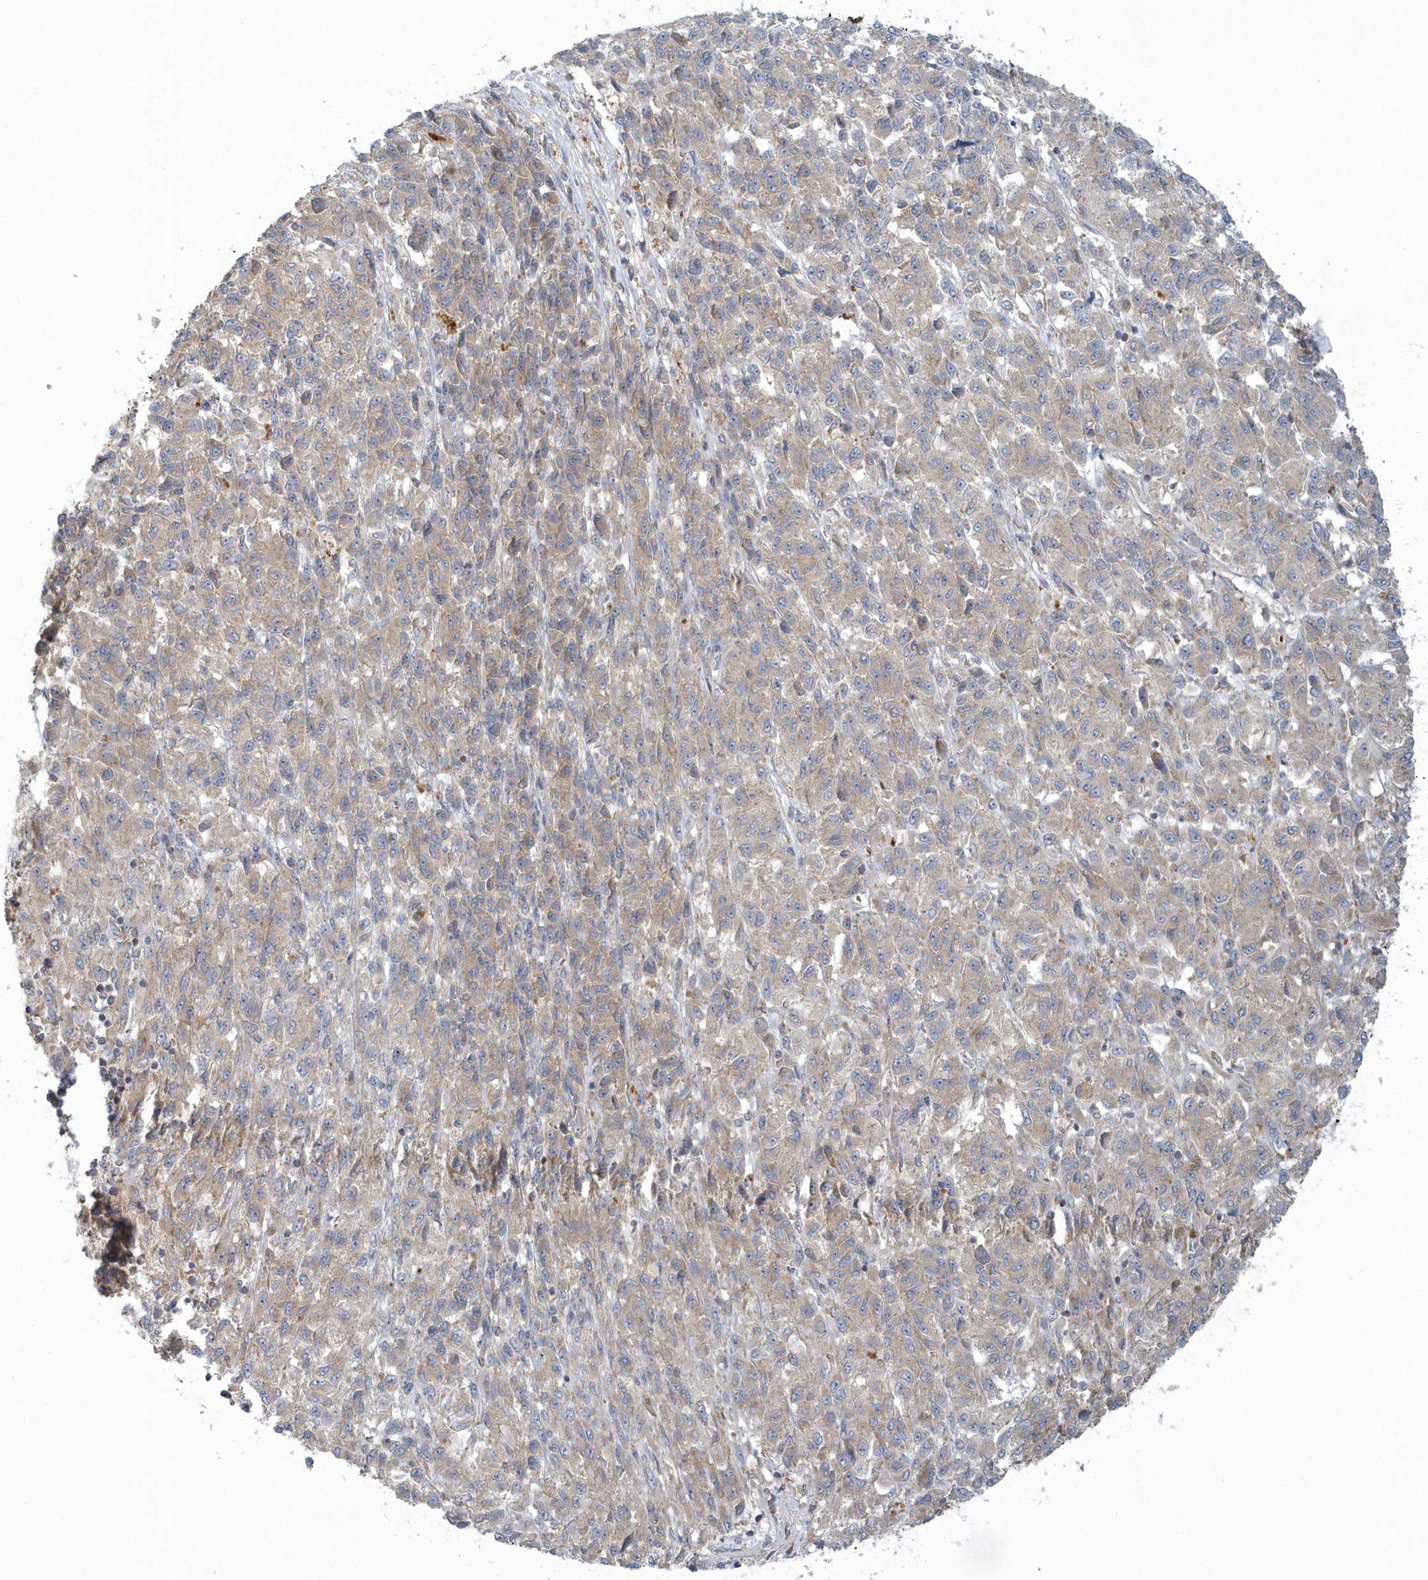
{"staining": {"intensity": "weak", "quantity": "<25%", "location": "cytoplasmic/membranous"}, "tissue": "melanoma", "cell_type": "Tumor cells", "image_type": "cancer", "snomed": [{"axis": "morphology", "description": "Malignant melanoma, Metastatic site"}, {"axis": "topography", "description": "Lung"}], "caption": "An image of human melanoma is negative for staining in tumor cells.", "gene": "CNOT10", "patient": {"sex": "male", "age": 64}}